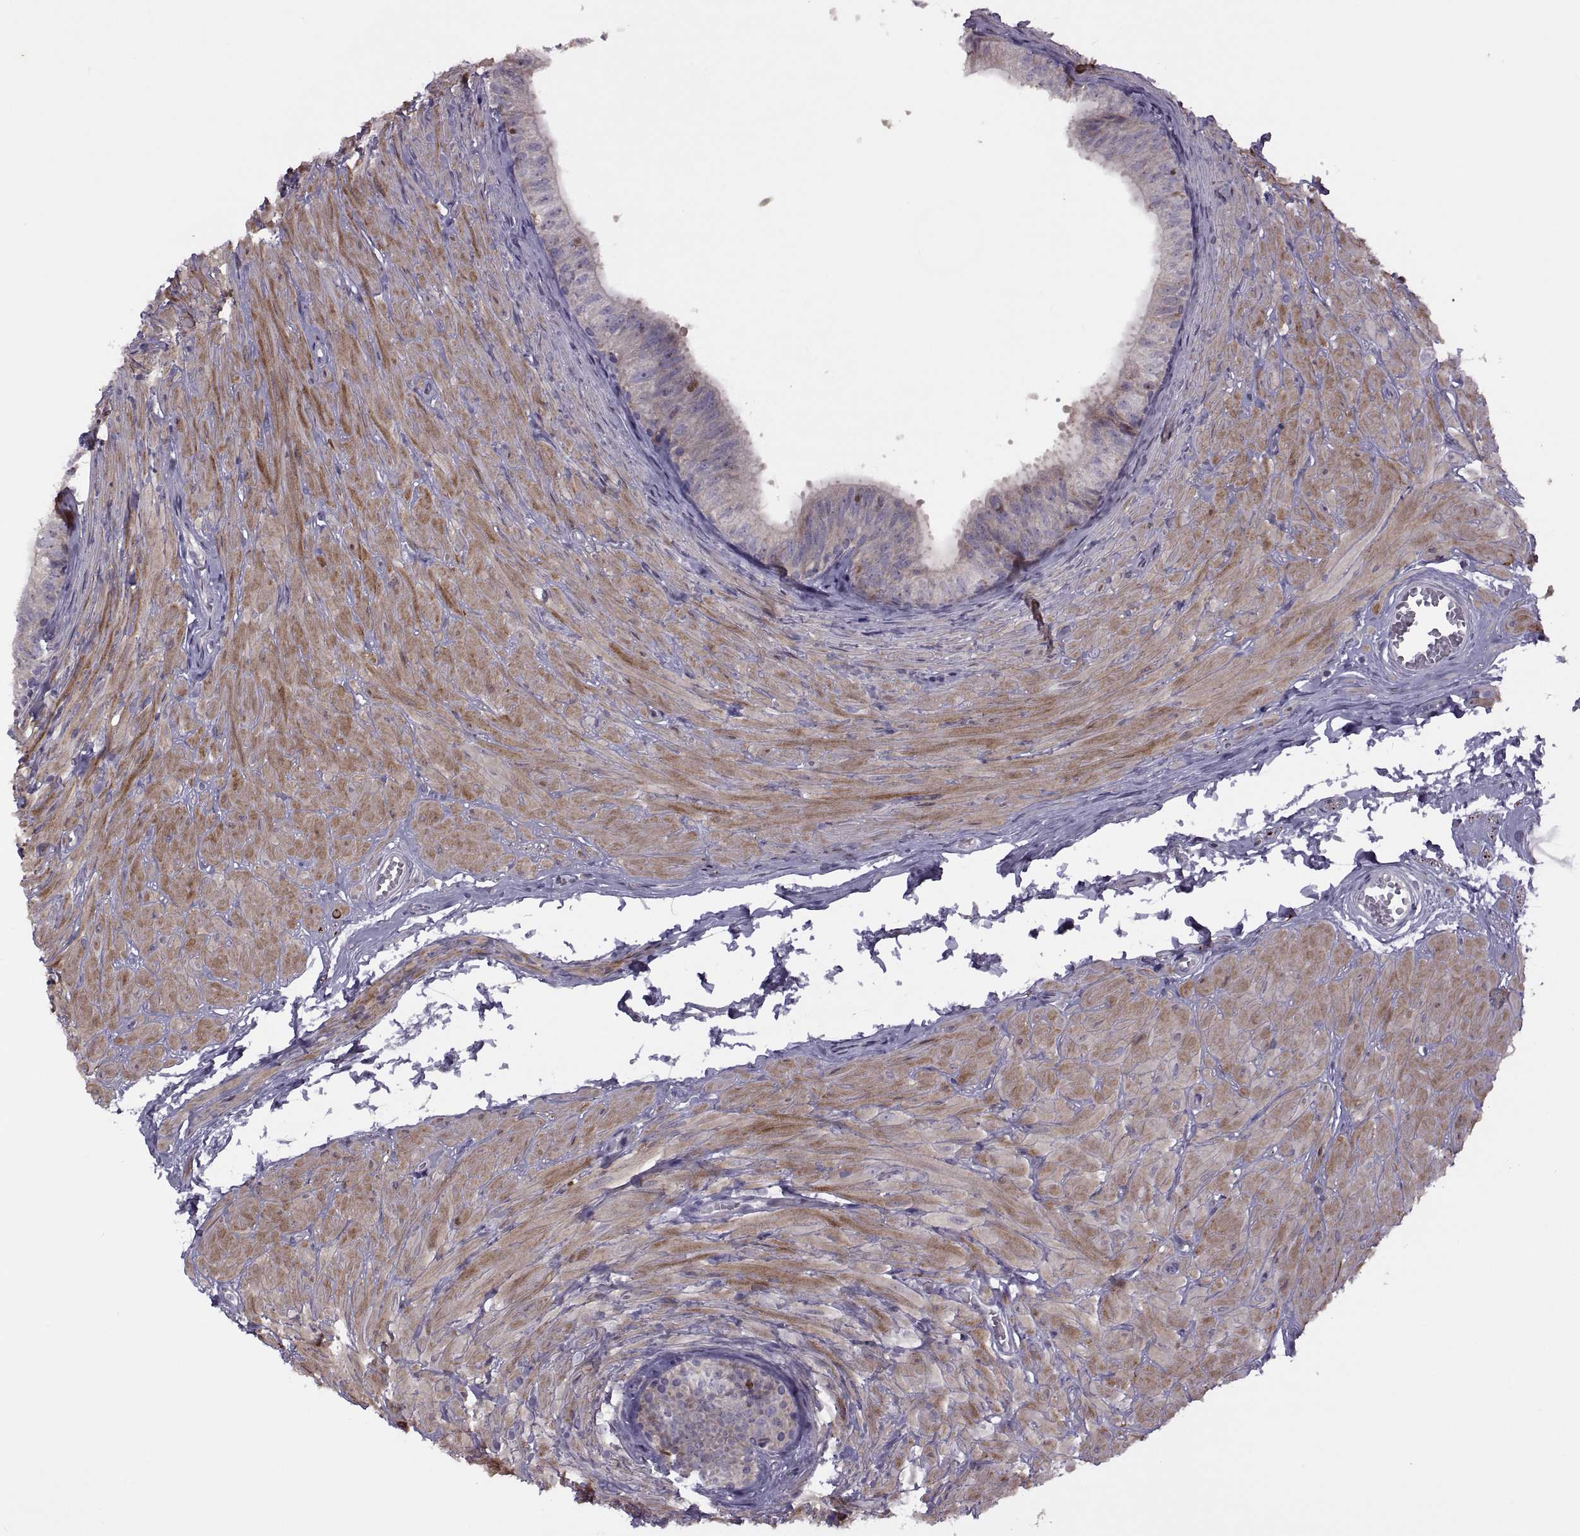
{"staining": {"intensity": "negative", "quantity": "none", "location": "none"}, "tissue": "epididymis", "cell_type": "Glandular cells", "image_type": "normal", "snomed": [{"axis": "morphology", "description": "Normal tissue, NOS"}, {"axis": "topography", "description": "Epididymis"}, {"axis": "topography", "description": "Vas deferens"}], "caption": "High magnification brightfield microscopy of unremarkable epididymis stained with DAB (brown) and counterstained with hematoxylin (blue): glandular cells show no significant positivity.", "gene": "RIPK4", "patient": {"sex": "male", "age": 23}}